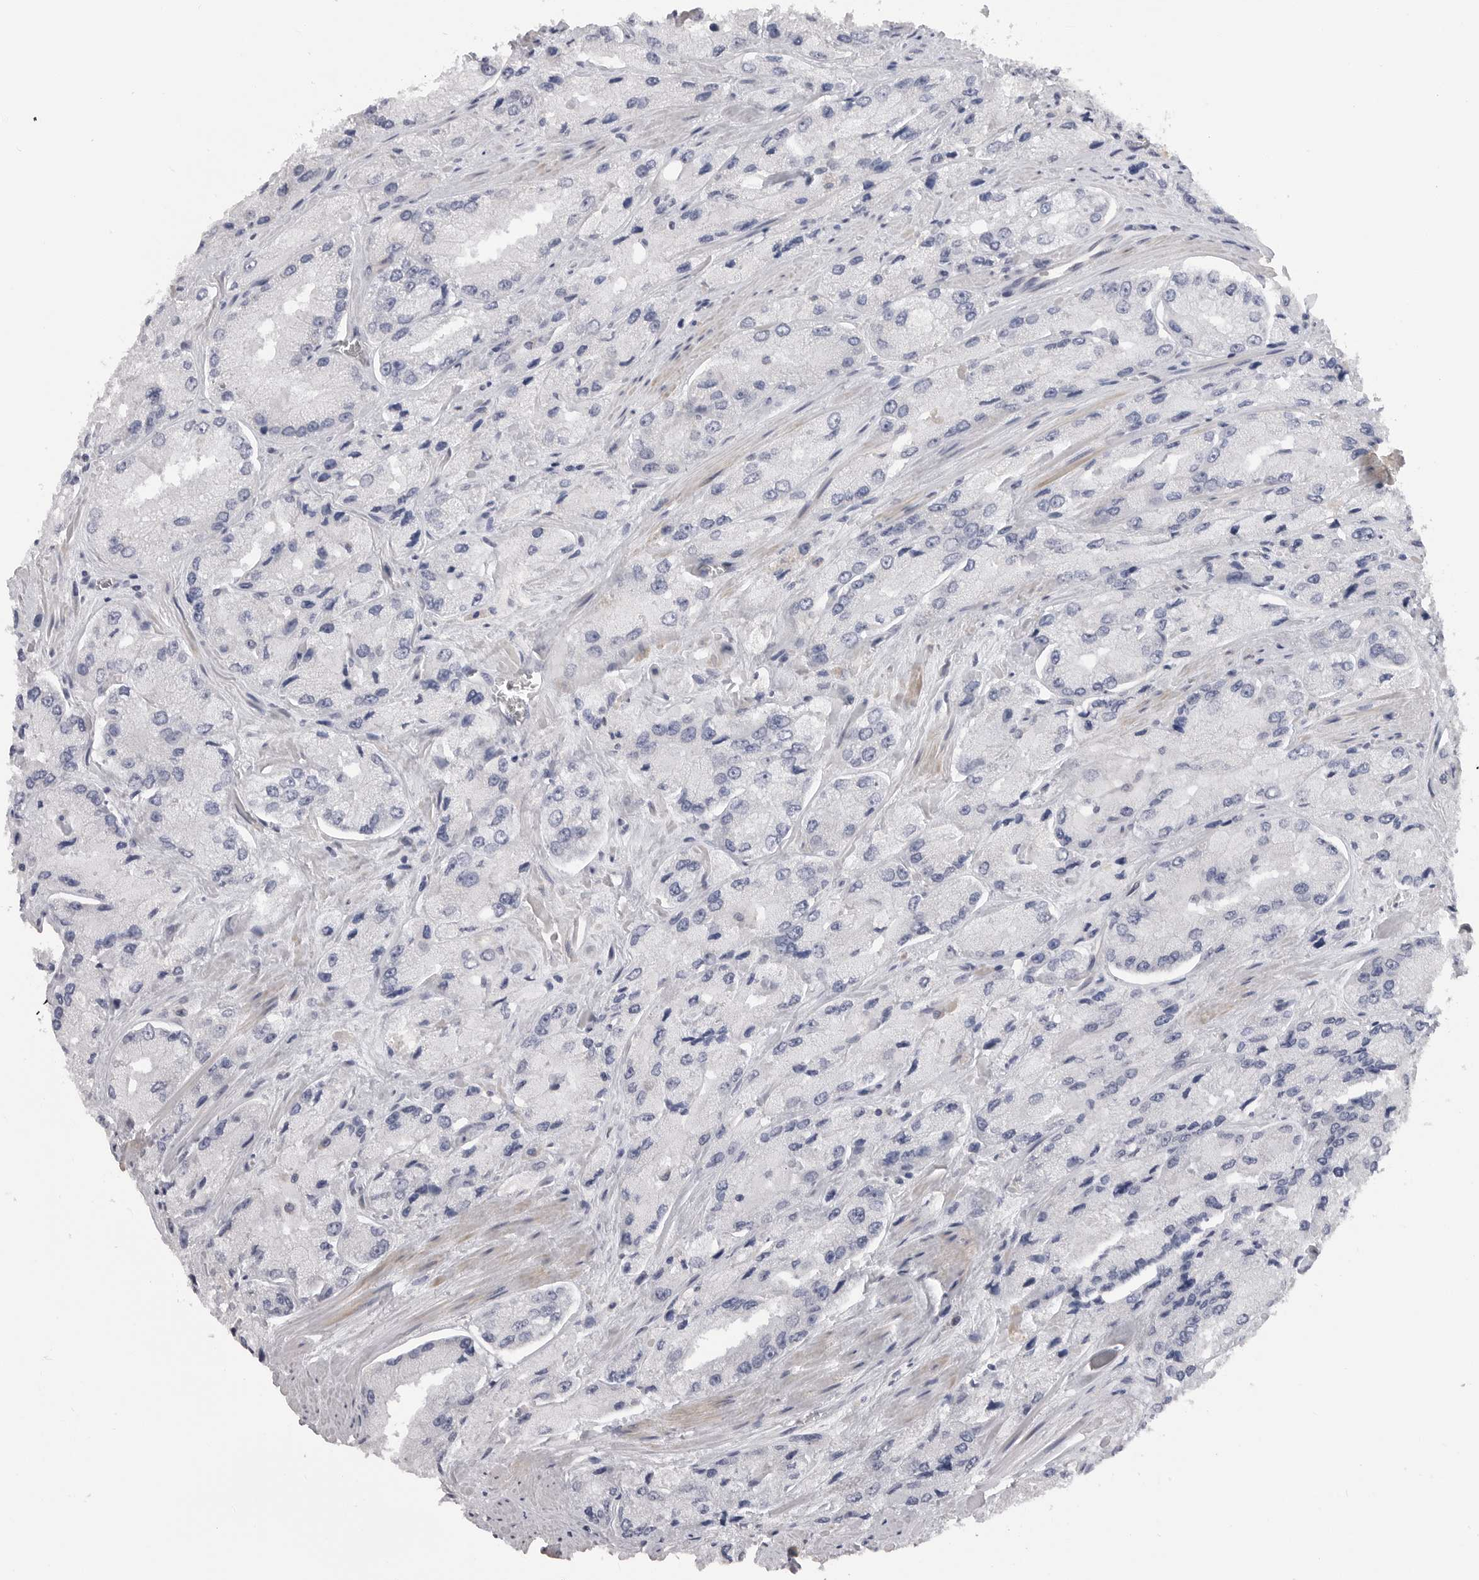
{"staining": {"intensity": "negative", "quantity": "none", "location": "none"}, "tissue": "prostate cancer", "cell_type": "Tumor cells", "image_type": "cancer", "snomed": [{"axis": "morphology", "description": "Adenocarcinoma, High grade"}, {"axis": "topography", "description": "Prostate"}], "caption": "Photomicrograph shows no protein staining in tumor cells of prostate cancer tissue.", "gene": "PLEKHF1", "patient": {"sex": "male", "age": 58}}